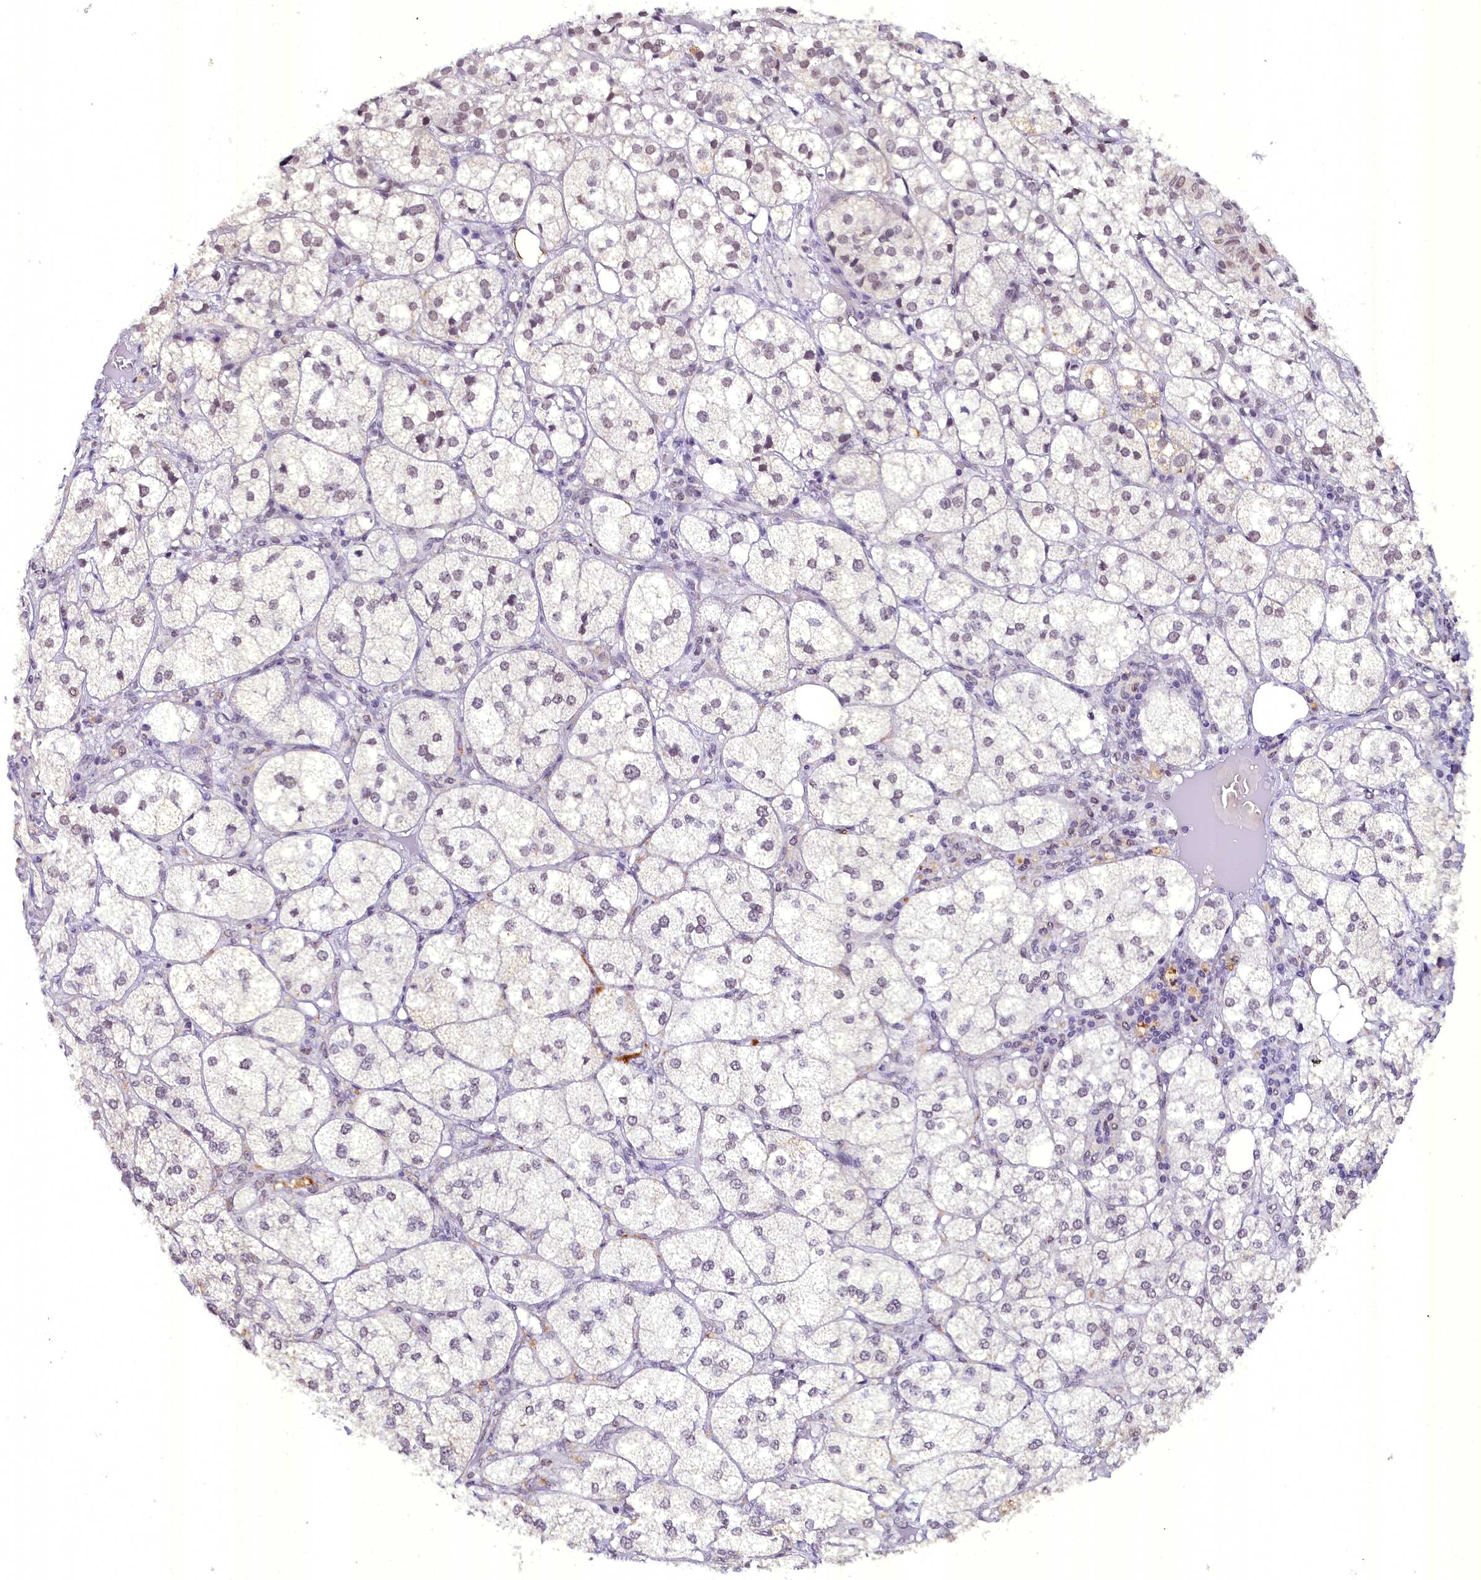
{"staining": {"intensity": "moderate", "quantity": "<25%", "location": "cytoplasmic/membranous,nuclear"}, "tissue": "adrenal gland", "cell_type": "Glandular cells", "image_type": "normal", "snomed": [{"axis": "morphology", "description": "Normal tissue, NOS"}, {"axis": "topography", "description": "Adrenal gland"}], "caption": "This image reveals IHC staining of benign human adrenal gland, with low moderate cytoplasmic/membranous,nuclear positivity in approximately <25% of glandular cells.", "gene": "NCBP1", "patient": {"sex": "female", "age": 61}}